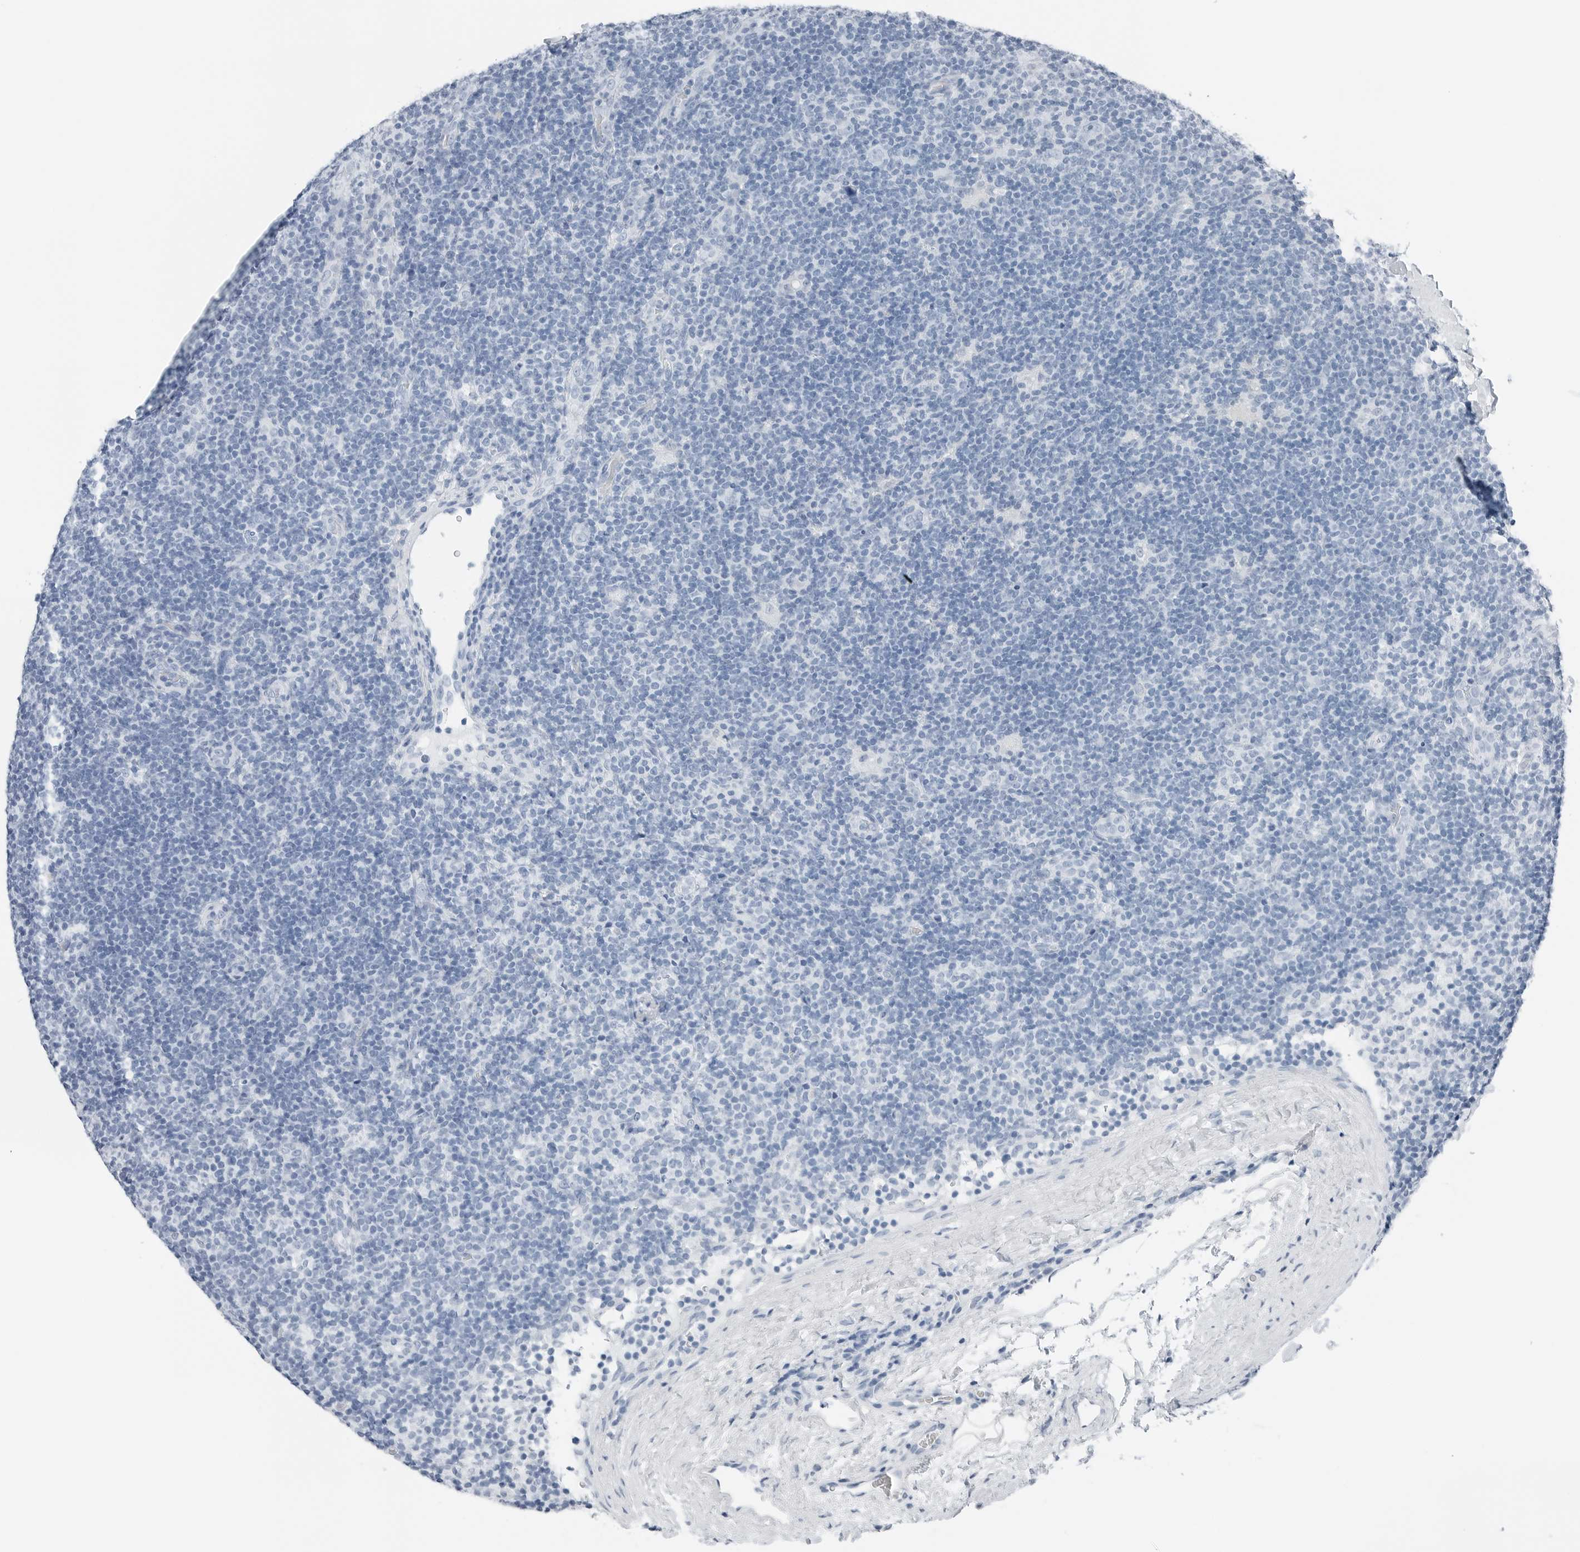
{"staining": {"intensity": "negative", "quantity": "none", "location": "none"}, "tissue": "lymphoma", "cell_type": "Tumor cells", "image_type": "cancer", "snomed": [{"axis": "morphology", "description": "Hodgkin's disease, NOS"}, {"axis": "topography", "description": "Lymph node"}], "caption": "IHC of human lymphoma shows no positivity in tumor cells.", "gene": "SLPI", "patient": {"sex": "female", "age": 57}}